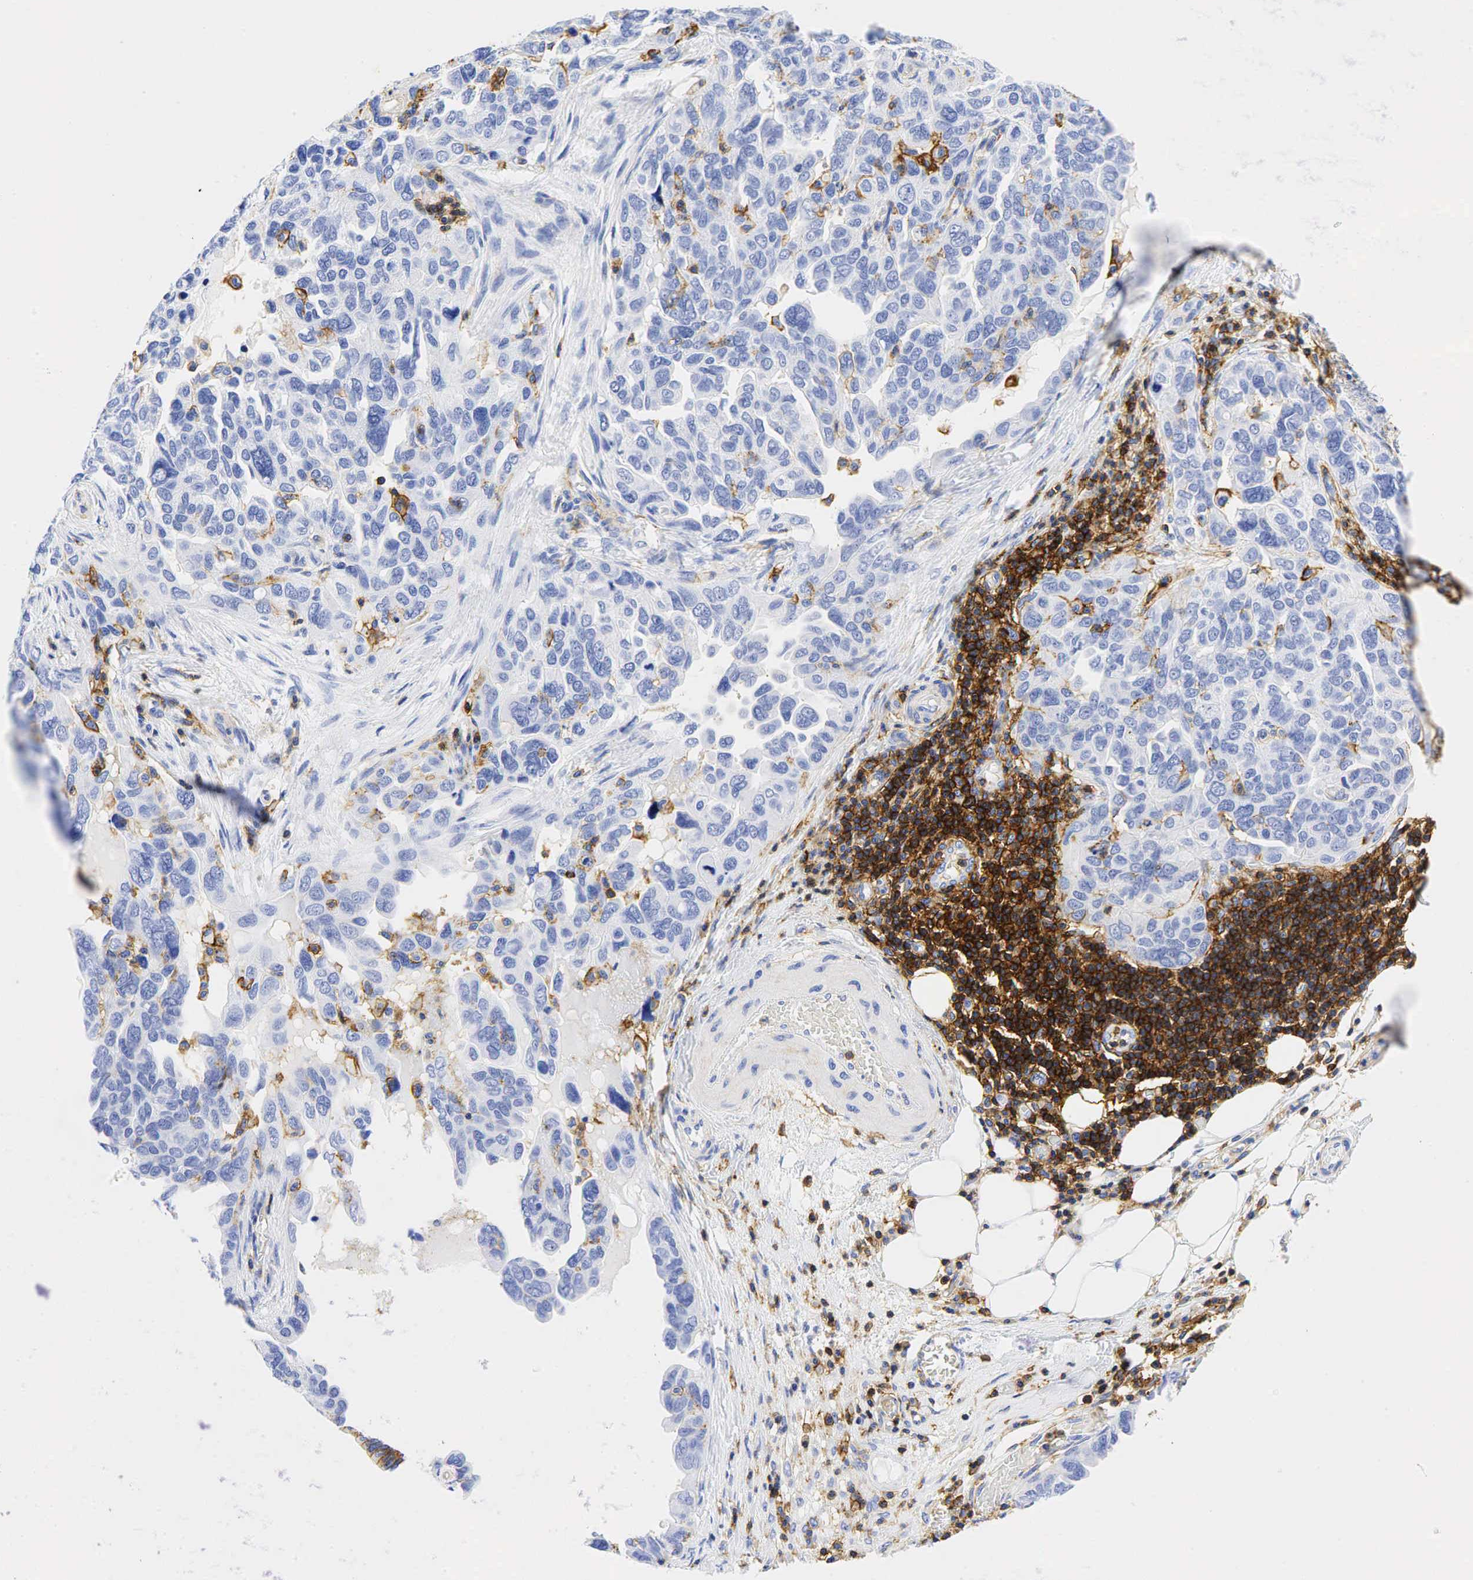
{"staining": {"intensity": "moderate", "quantity": "<25%", "location": "cytoplasmic/membranous"}, "tissue": "ovarian cancer", "cell_type": "Tumor cells", "image_type": "cancer", "snomed": [{"axis": "morphology", "description": "Cystadenocarcinoma, serous, NOS"}, {"axis": "topography", "description": "Ovary"}], "caption": "Protein staining by IHC displays moderate cytoplasmic/membranous staining in approximately <25% of tumor cells in ovarian cancer (serous cystadenocarcinoma). Using DAB (3,3'-diaminobenzidine) (brown) and hematoxylin (blue) stains, captured at high magnification using brightfield microscopy.", "gene": "CD44", "patient": {"sex": "female", "age": 64}}